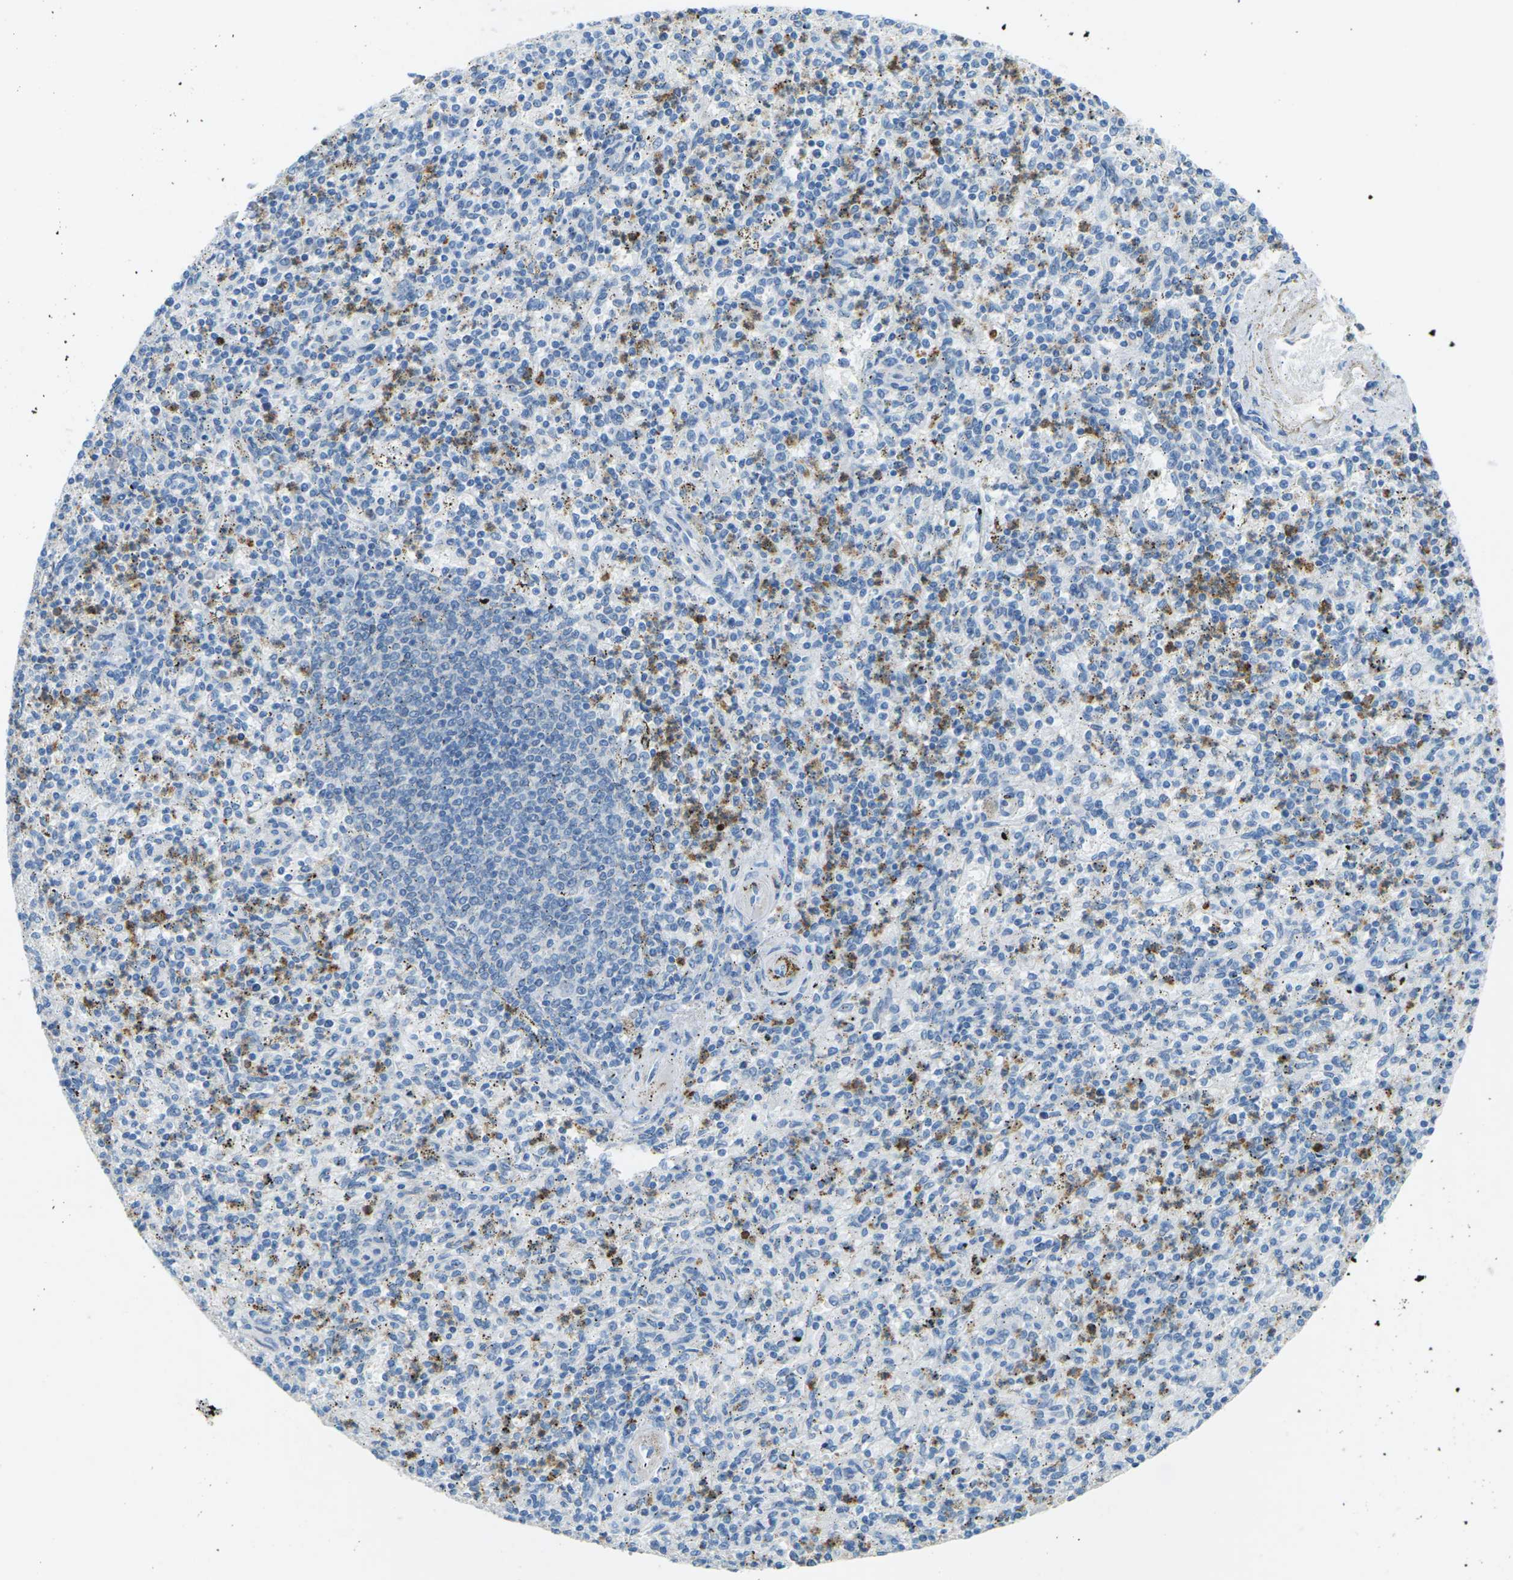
{"staining": {"intensity": "strong", "quantity": "25%-75%", "location": "cytoplasmic/membranous"}, "tissue": "spleen", "cell_type": "Cells in red pulp", "image_type": "normal", "snomed": [{"axis": "morphology", "description": "Normal tissue, NOS"}, {"axis": "topography", "description": "Spleen"}], "caption": "Normal spleen exhibits strong cytoplasmic/membranous staining in approximately 25%-75% of cells in red pulp.", "gene": "CDH16", "patient": {"sex": "male", "age": 72}}